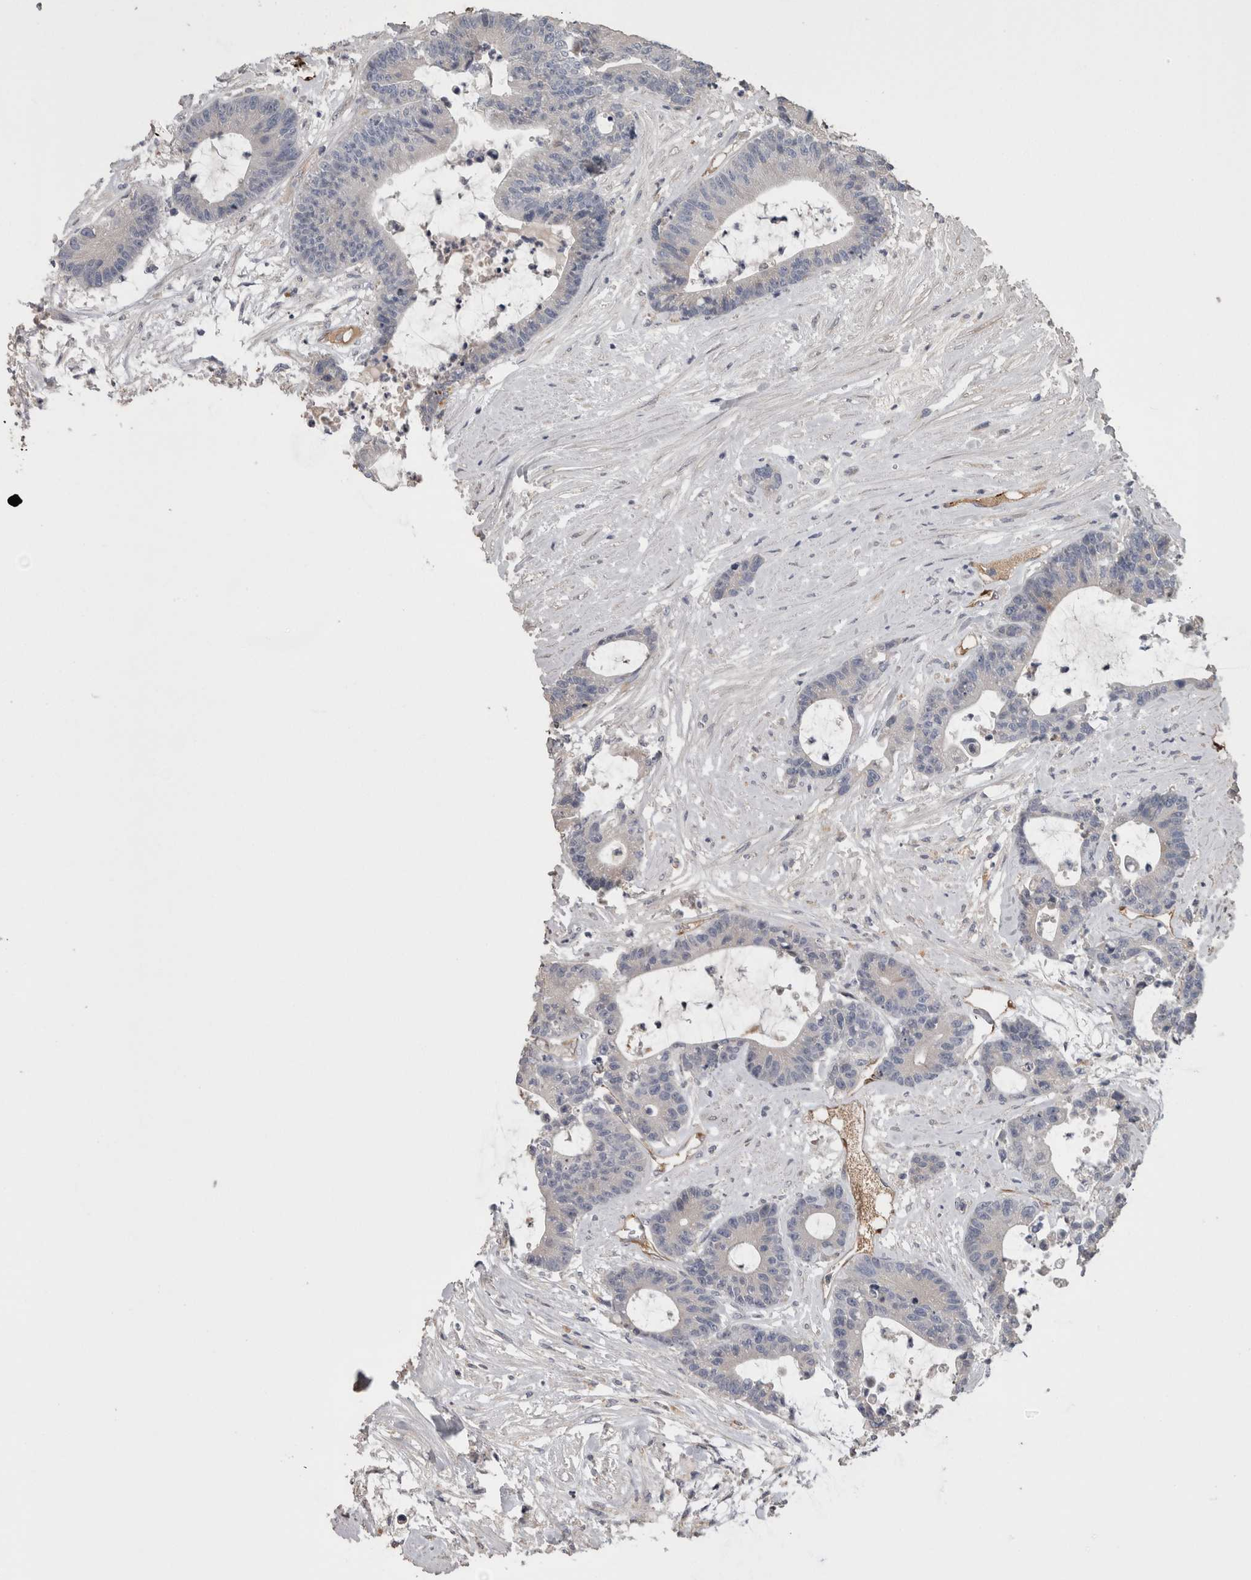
{"staining": {"intensity": "negative", "quantity": "none", "location": "none"}, "tissue": "colorectal cancer", "cell_type": "Tumor cells", "image_type": "cancer", "snomed": [{"axis": "morphology", "description": "Adenocarcinoma, NOS"}, {"axis": "topography", "description": "Colon"}], "caption": "Immunohistochemical staining of colorectal cancer (adenocarcinoma) demonstrates no significant positivity in tumor cells.", "gene": "STC1", "patient": {"sex": "female", "age": 84}}